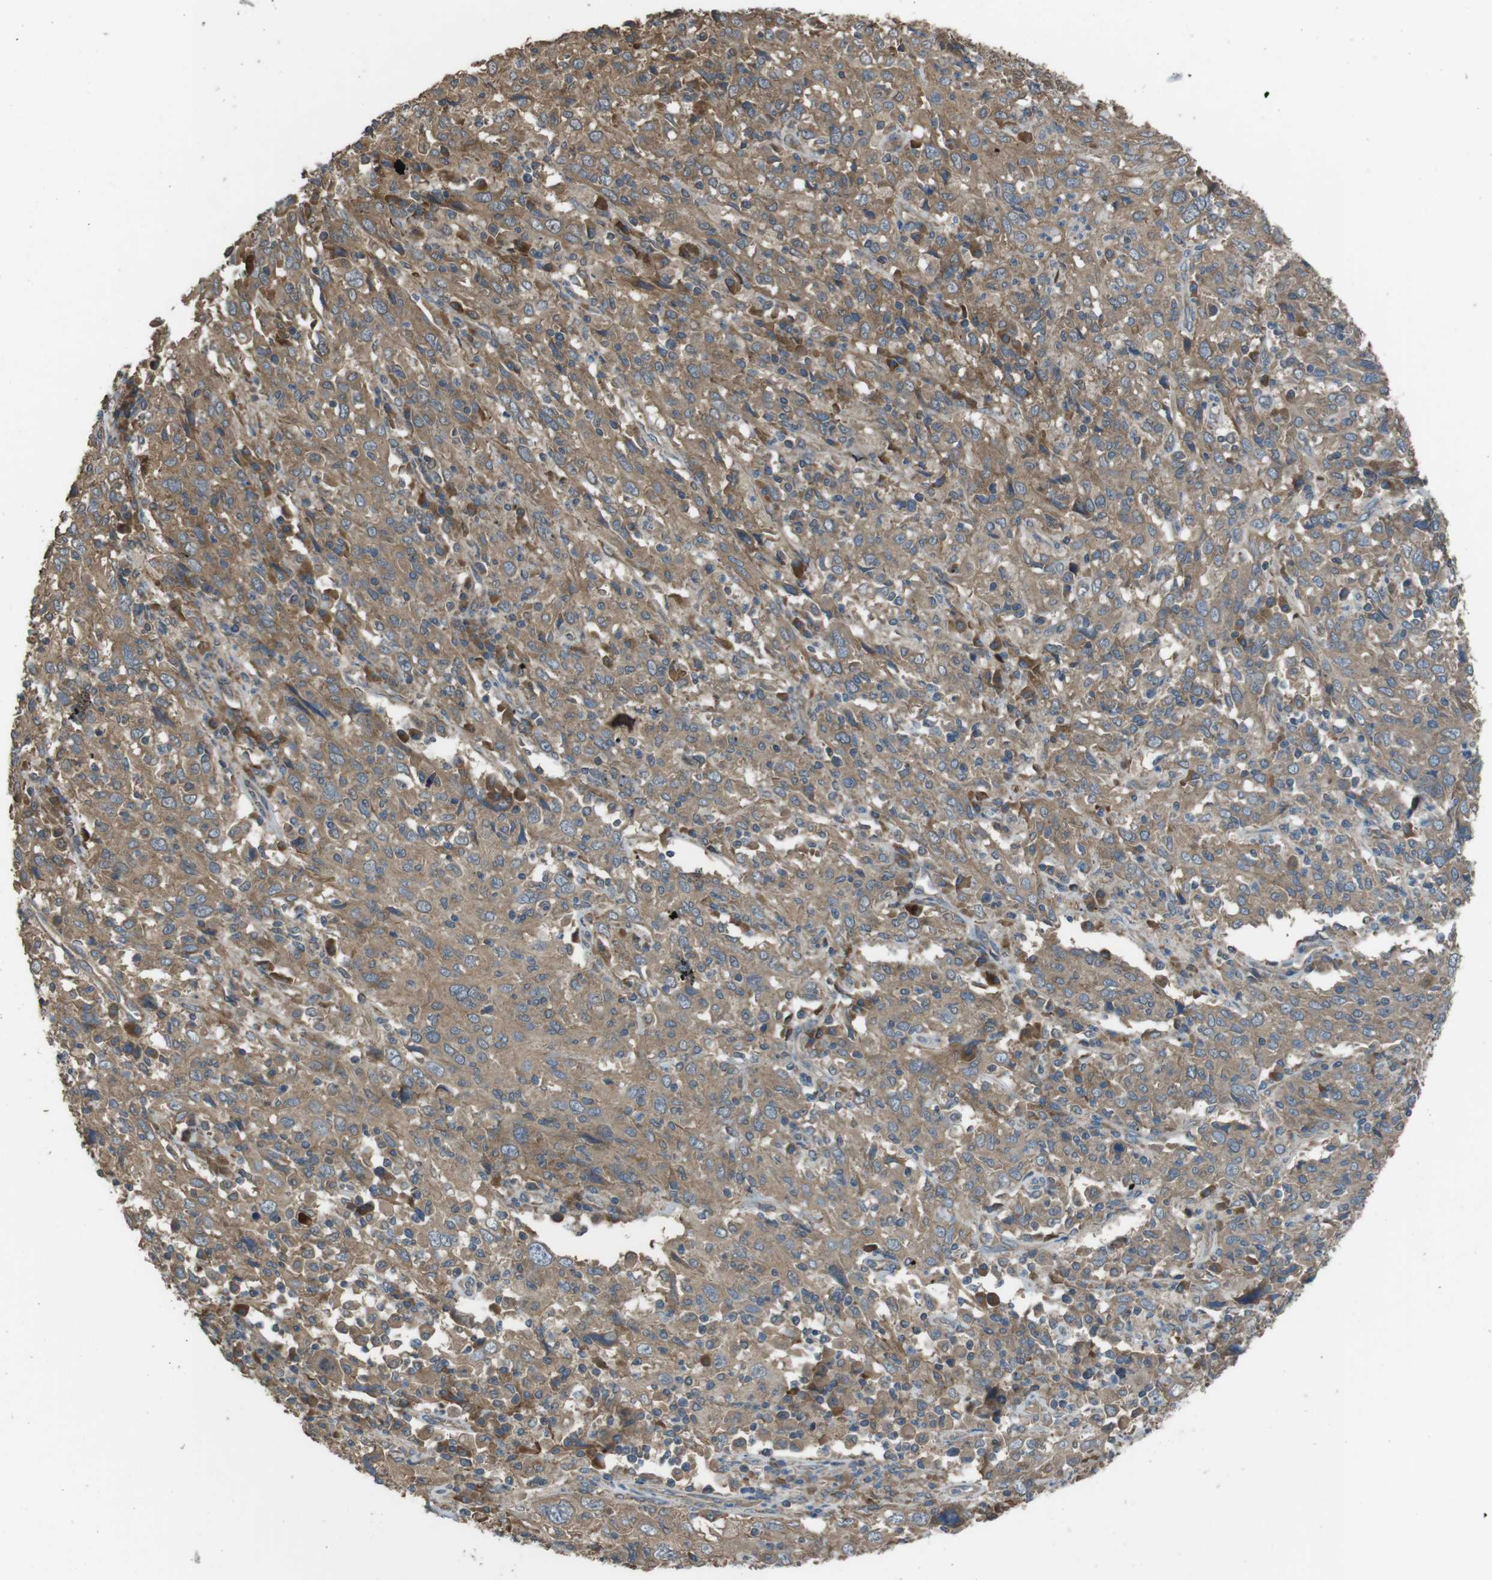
{"staining": {"intensity": "moderate", "quantity": ">75%", "location": "cytoplasmic/membranous"}, "tissue": "cervical cancer", "cell_type": "Tumor cells", "image_type": "cancer", "snomed": [{"axis": "morphology", "description": "Squamous cell carcinoma, NOS"}, {"axis": "topography", "description": "Cervix"}], "caption": "Moderate cytoplasmic/membranous protein staining is seen in about >75% of tumor cells in cervical cancer.", "gene": "FUT2", "patient": {"sex": "female", "age": 46}}